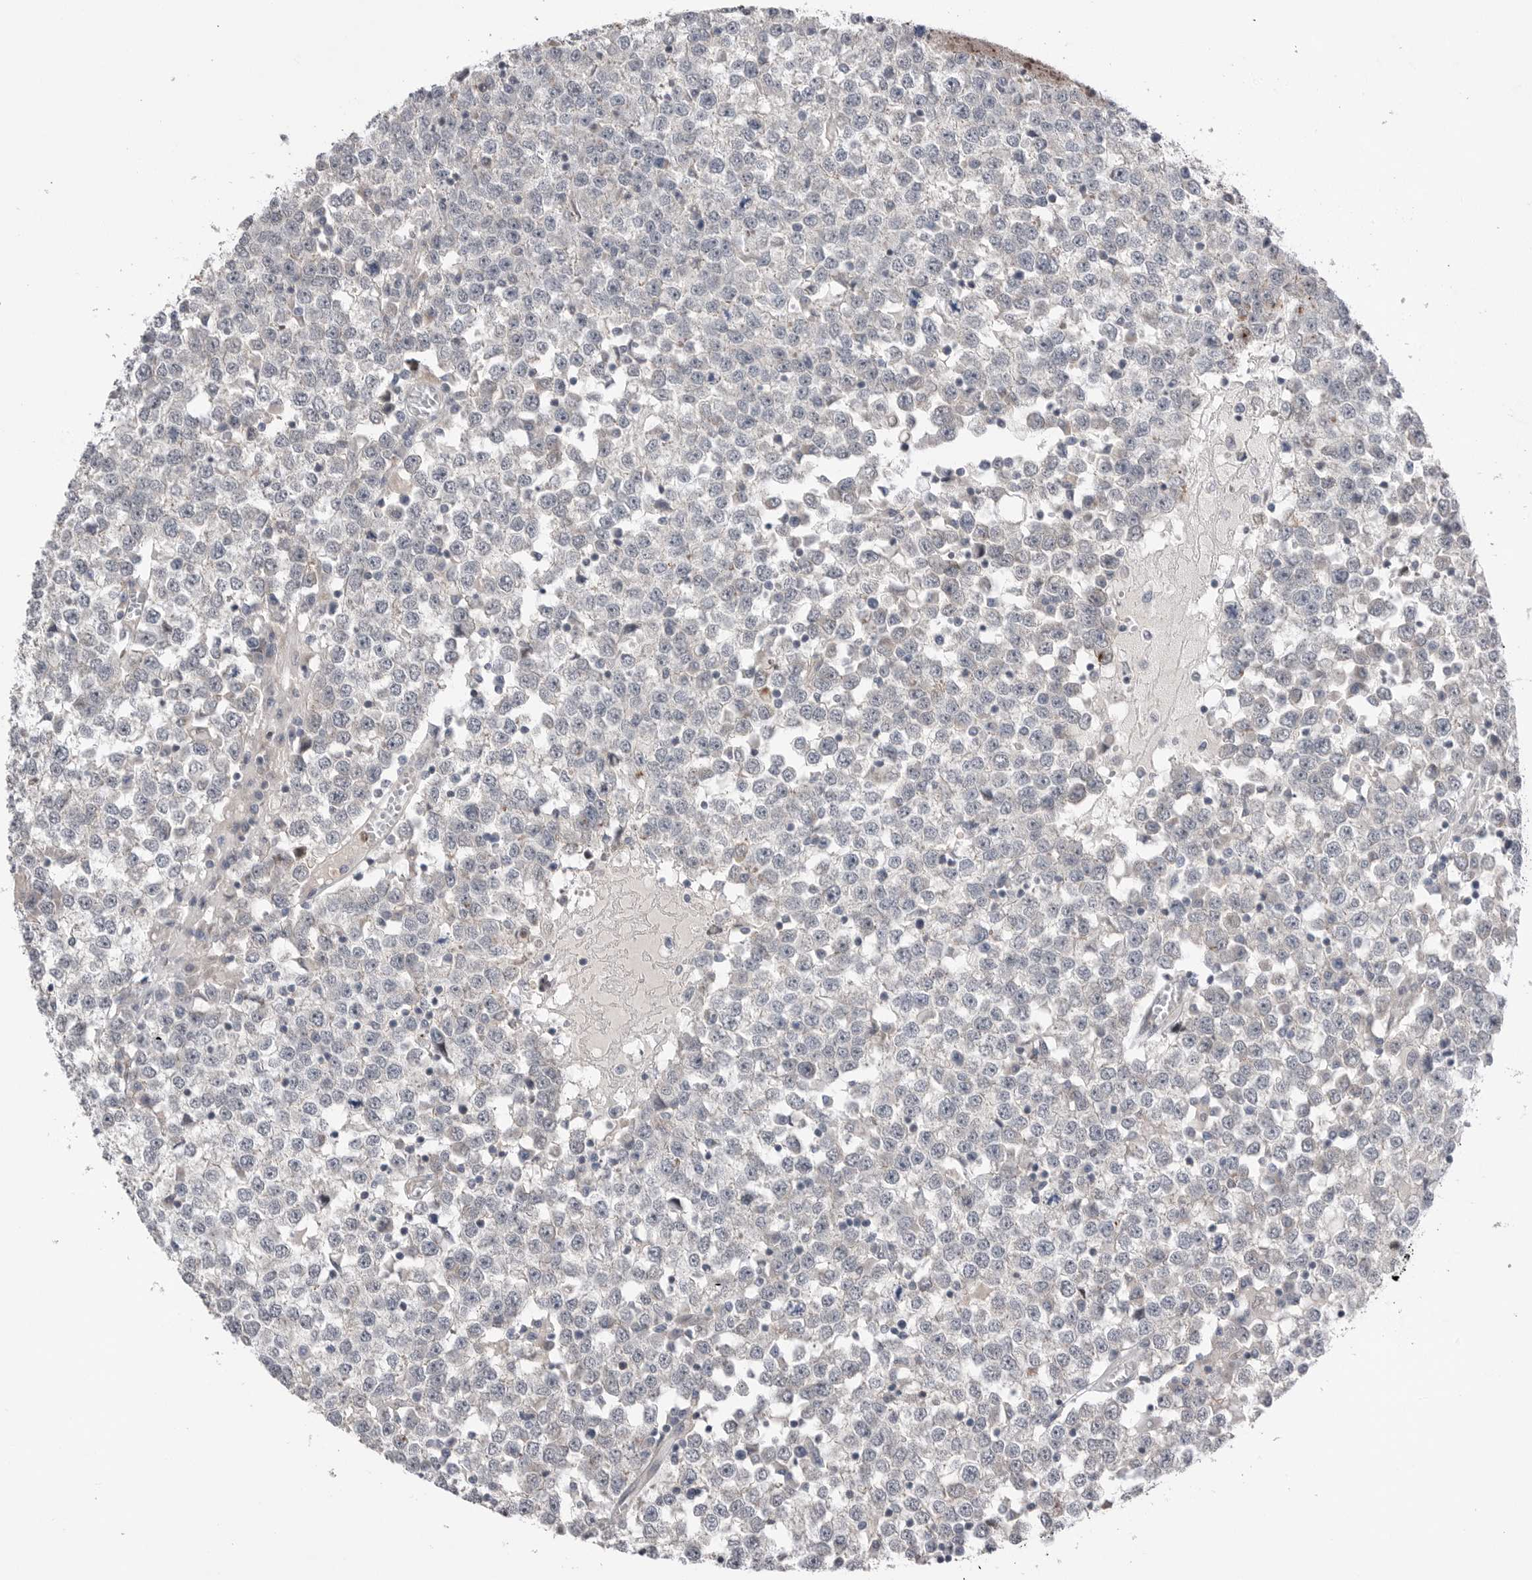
{"staining": {"intensity": "negative", "quantity": "none", "location": "none"}, "tissue": "testis cancer", "cell_type": "Tumor cells", "image_type": "cancer", "snomed": [{"axis": "morphology", "description": "Seminoma, NOS"}, {"axis": "topography", "description": "Testis"}], "caption": "Tumor cells show no significant positivity in seminoma (testis).", "gene": "NTAQ1", "patient": {"sex": "male", "age": 65}}